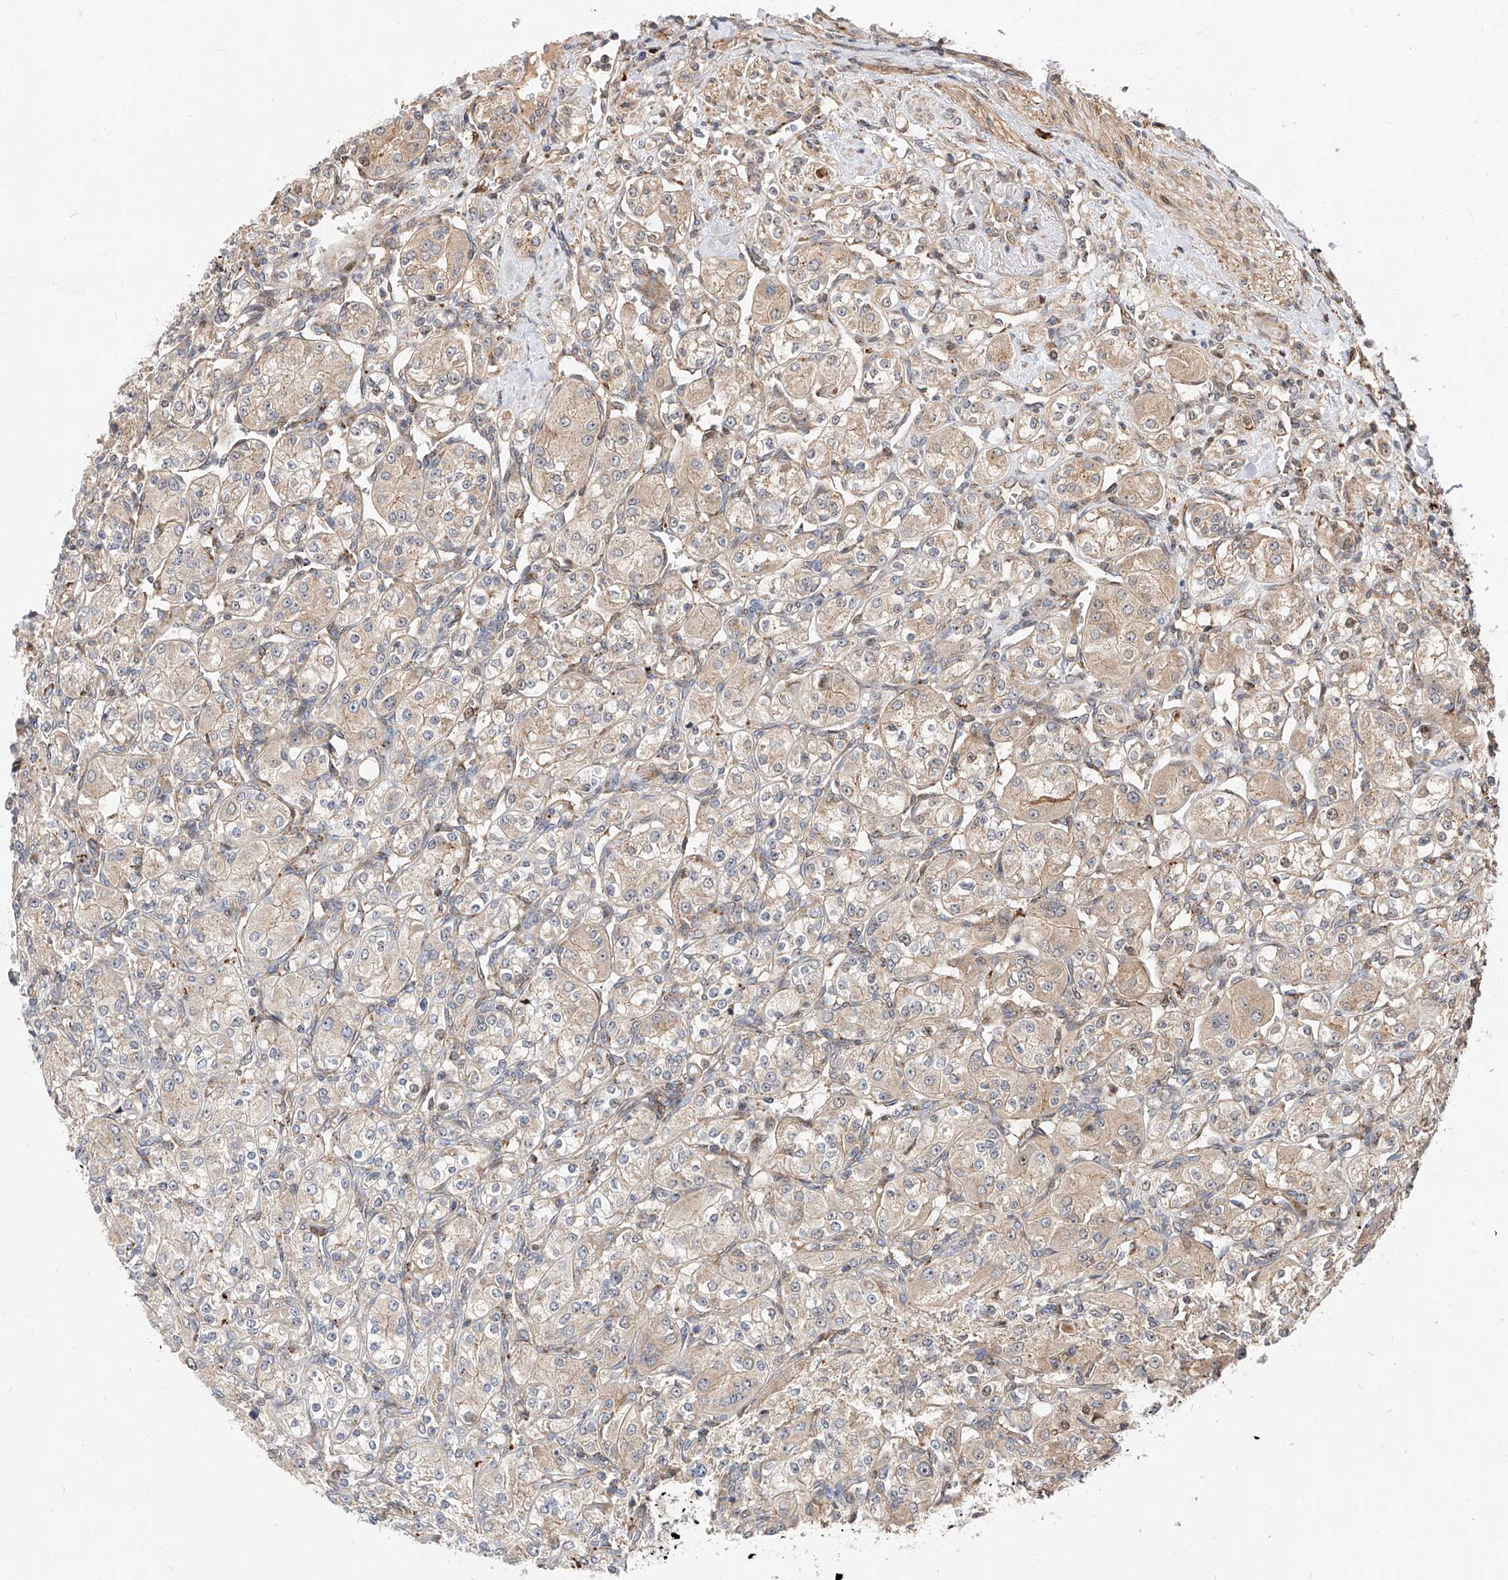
{"staining": {"intensity": "weak", "quantity": "25%-75%", "location": "cytoplasmic/membranous"}, "tissue": "renal cancer", "cell_type": "Tumor cells", "image_type": "cancer", "snomed": [{"axis": "morphology", "description": "Adenocarcinoma, NOS"}, {"axis": "topography", "description": "Kidney"}], "caption": "Renal adenocarcinoma stained with DAB immunohistochemistry exhibits low levels of weak cytoplasmic/membranous staining in about 25%-75% of tumor cells.", "gene": "DIRAS3", "patient": {"sex": "male", "age": 77}}